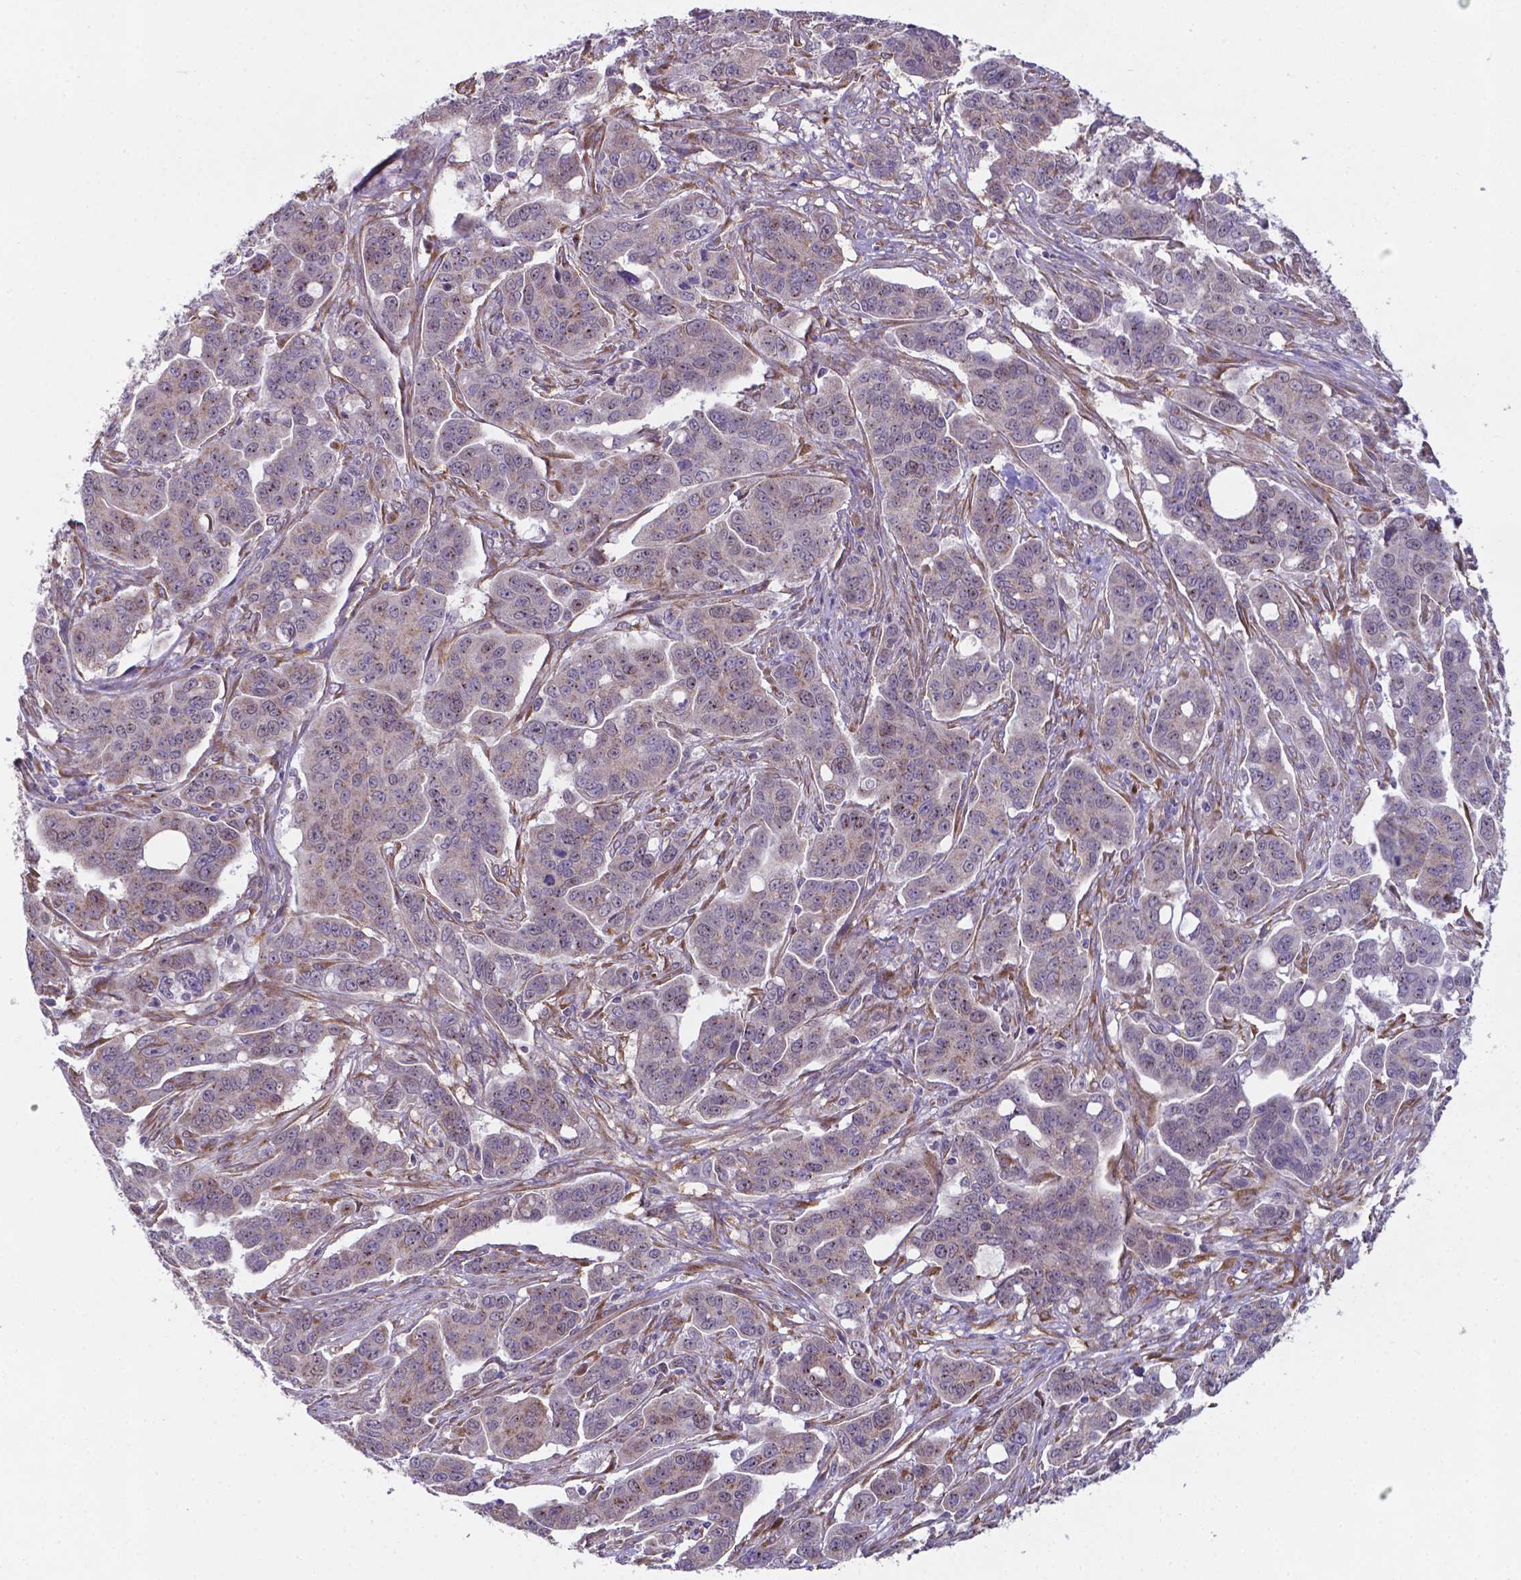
{"staining": {"intensity": "weak", "quantity": "<25%", "location": "cytoplasmic/membranous"}, "tissue": "ovarian cancer", "cell_type": "Tumor cells", "image_type": "cancer", "snomed": [{"axis": "morphology", "description": "Carcinoma, endometroid"}, {"axis": "topography", "description": "Ovary"}], "caption": "The immunohistochemistry histopathology image has no significant expression in tumor cells of ovarian endometroid carcinoma tissue. (Stains: DAB (3,3'-diaminobenzidine) immunohistochemistry (IHC) with hematoxylin counter stain, Microscopy: brightfield microscopy at high magnification).", "gene": "FAM114A1", "patient": {"sex": "female", "age": 78}}